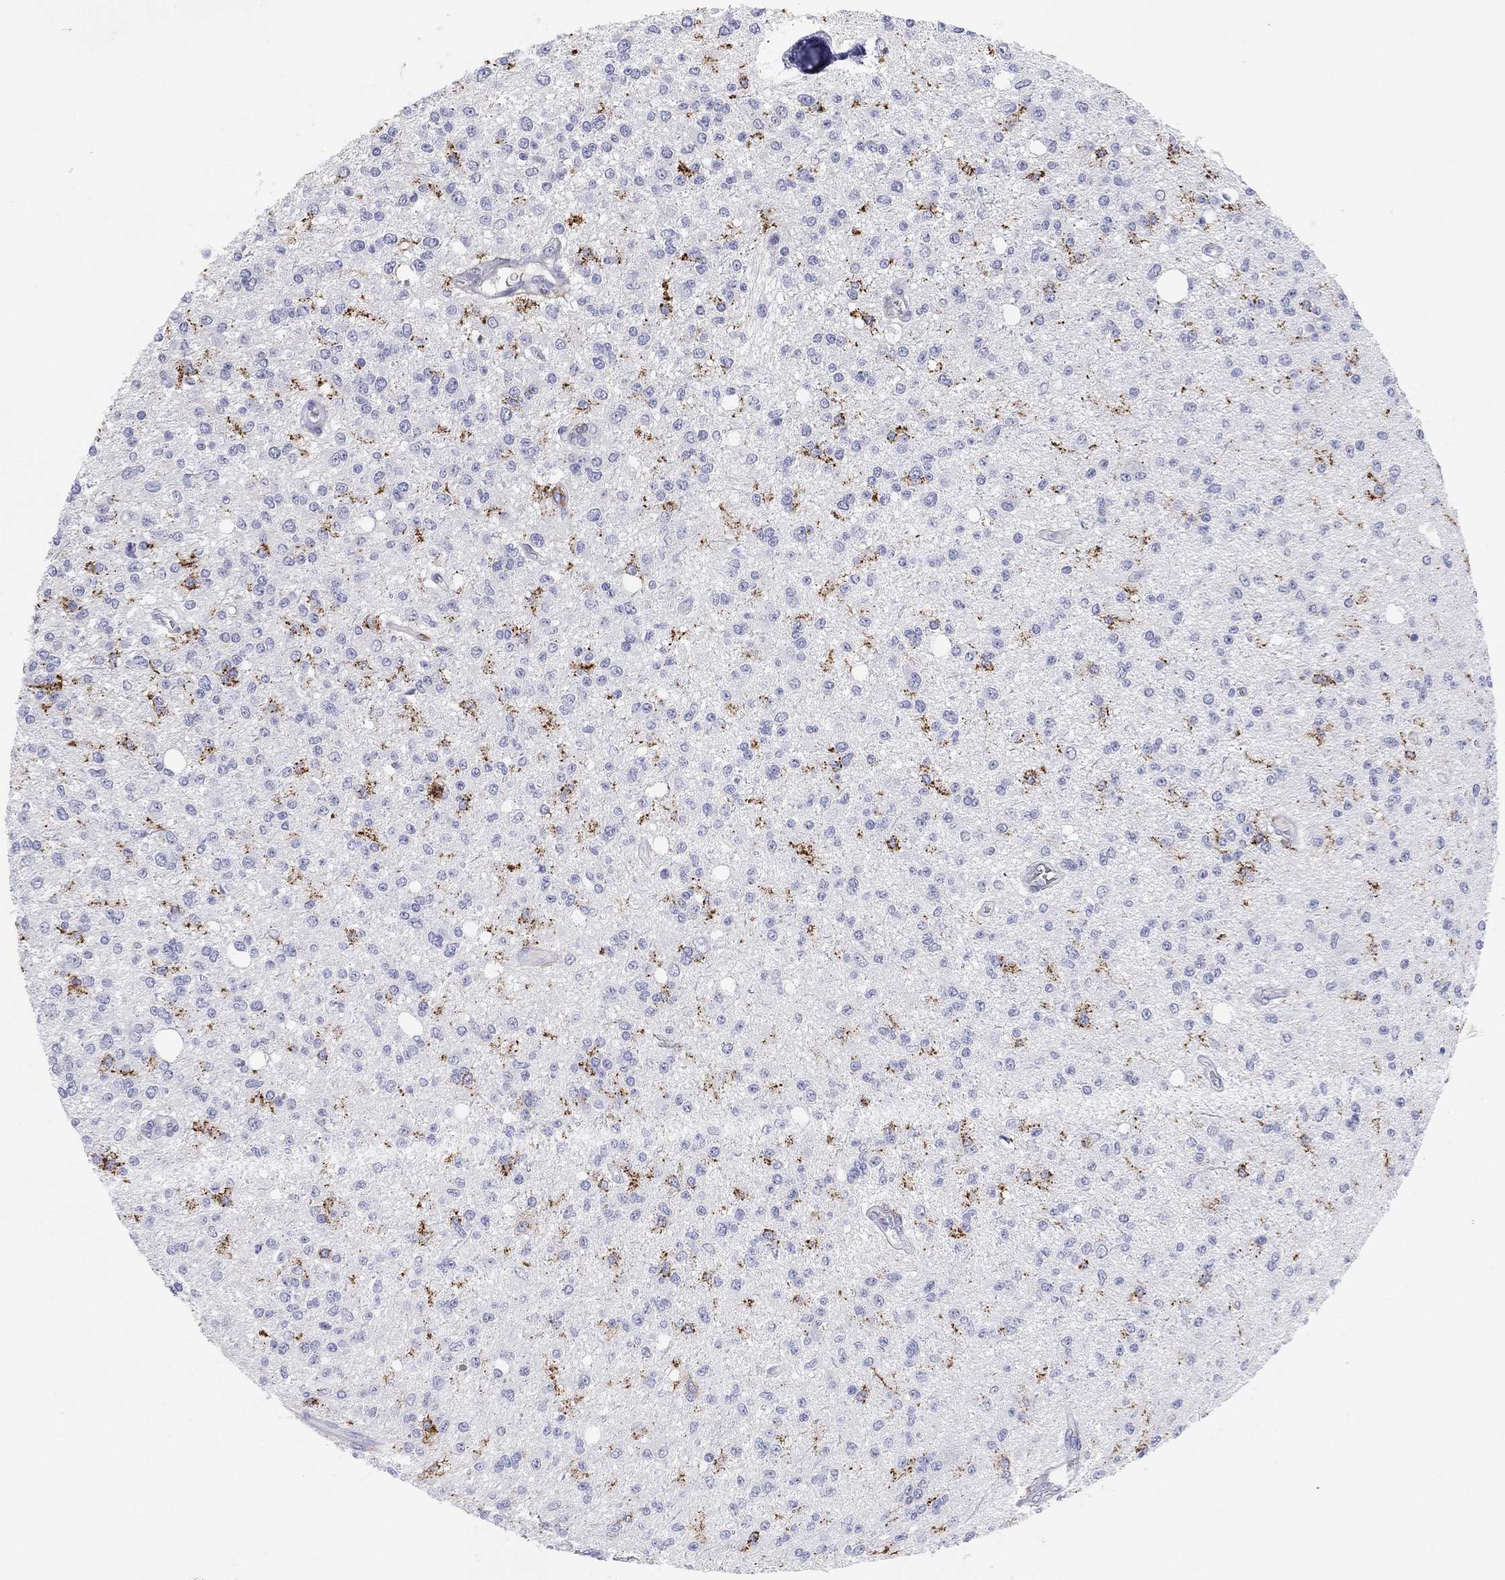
{"staining": {"intensity": "negative", "quantity": "none", "location": "none"}, "tissue": "glioma", "cell_type": "Tumor cells", "image_type": "cancer", "snomed": [{"axis": "morphology", "description": "Glioma, malignant, Low grade"}, {"axis": "topography", "description": "Brain"}], "caption": "An image of human glioma is negative for staining in tumor cells.", "gene": "SELPLG", "patient": {"sex": "male", "age": 67}}